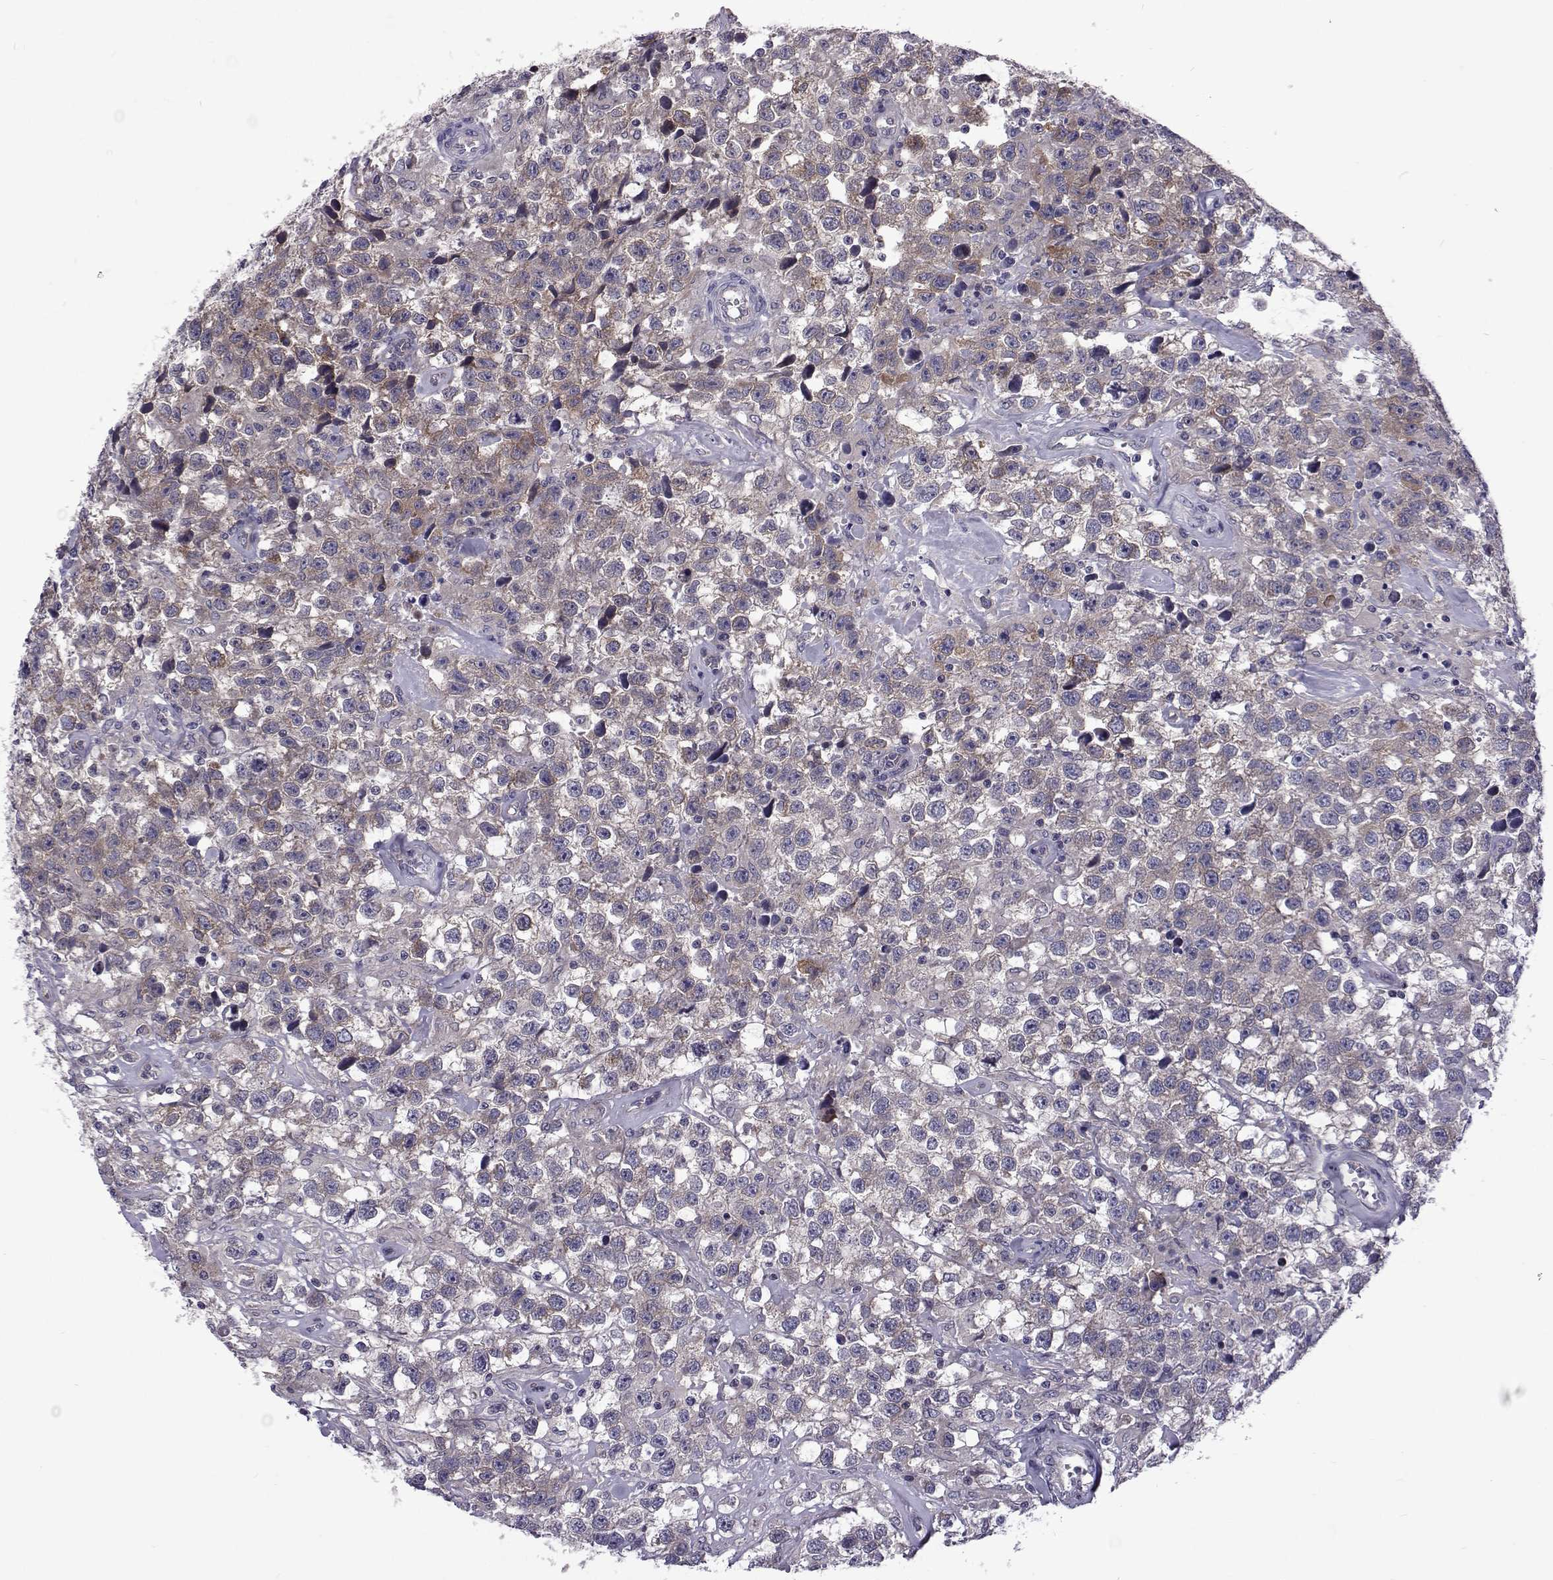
{"staining": {"intensity": "weak", "quantity": "<25%", "location": "cytoplasmic/membranous"}, "tissue": "testis cancer", "cell_type": "Tumor cells", "image_type": "cancer", "snomed": [{"axis": "morphology", "description": "Seminoma, NOS"}, {"axis": "topography", "description": "Testis"}], "caption": "Immunohistochemistry micrograph of neoplastic tissue: human testis cancer stained with DAB reveals no significant protein staining in tumor cells.", "gene": "TCF15", "patient": {"sex": "male", "age": 43}}